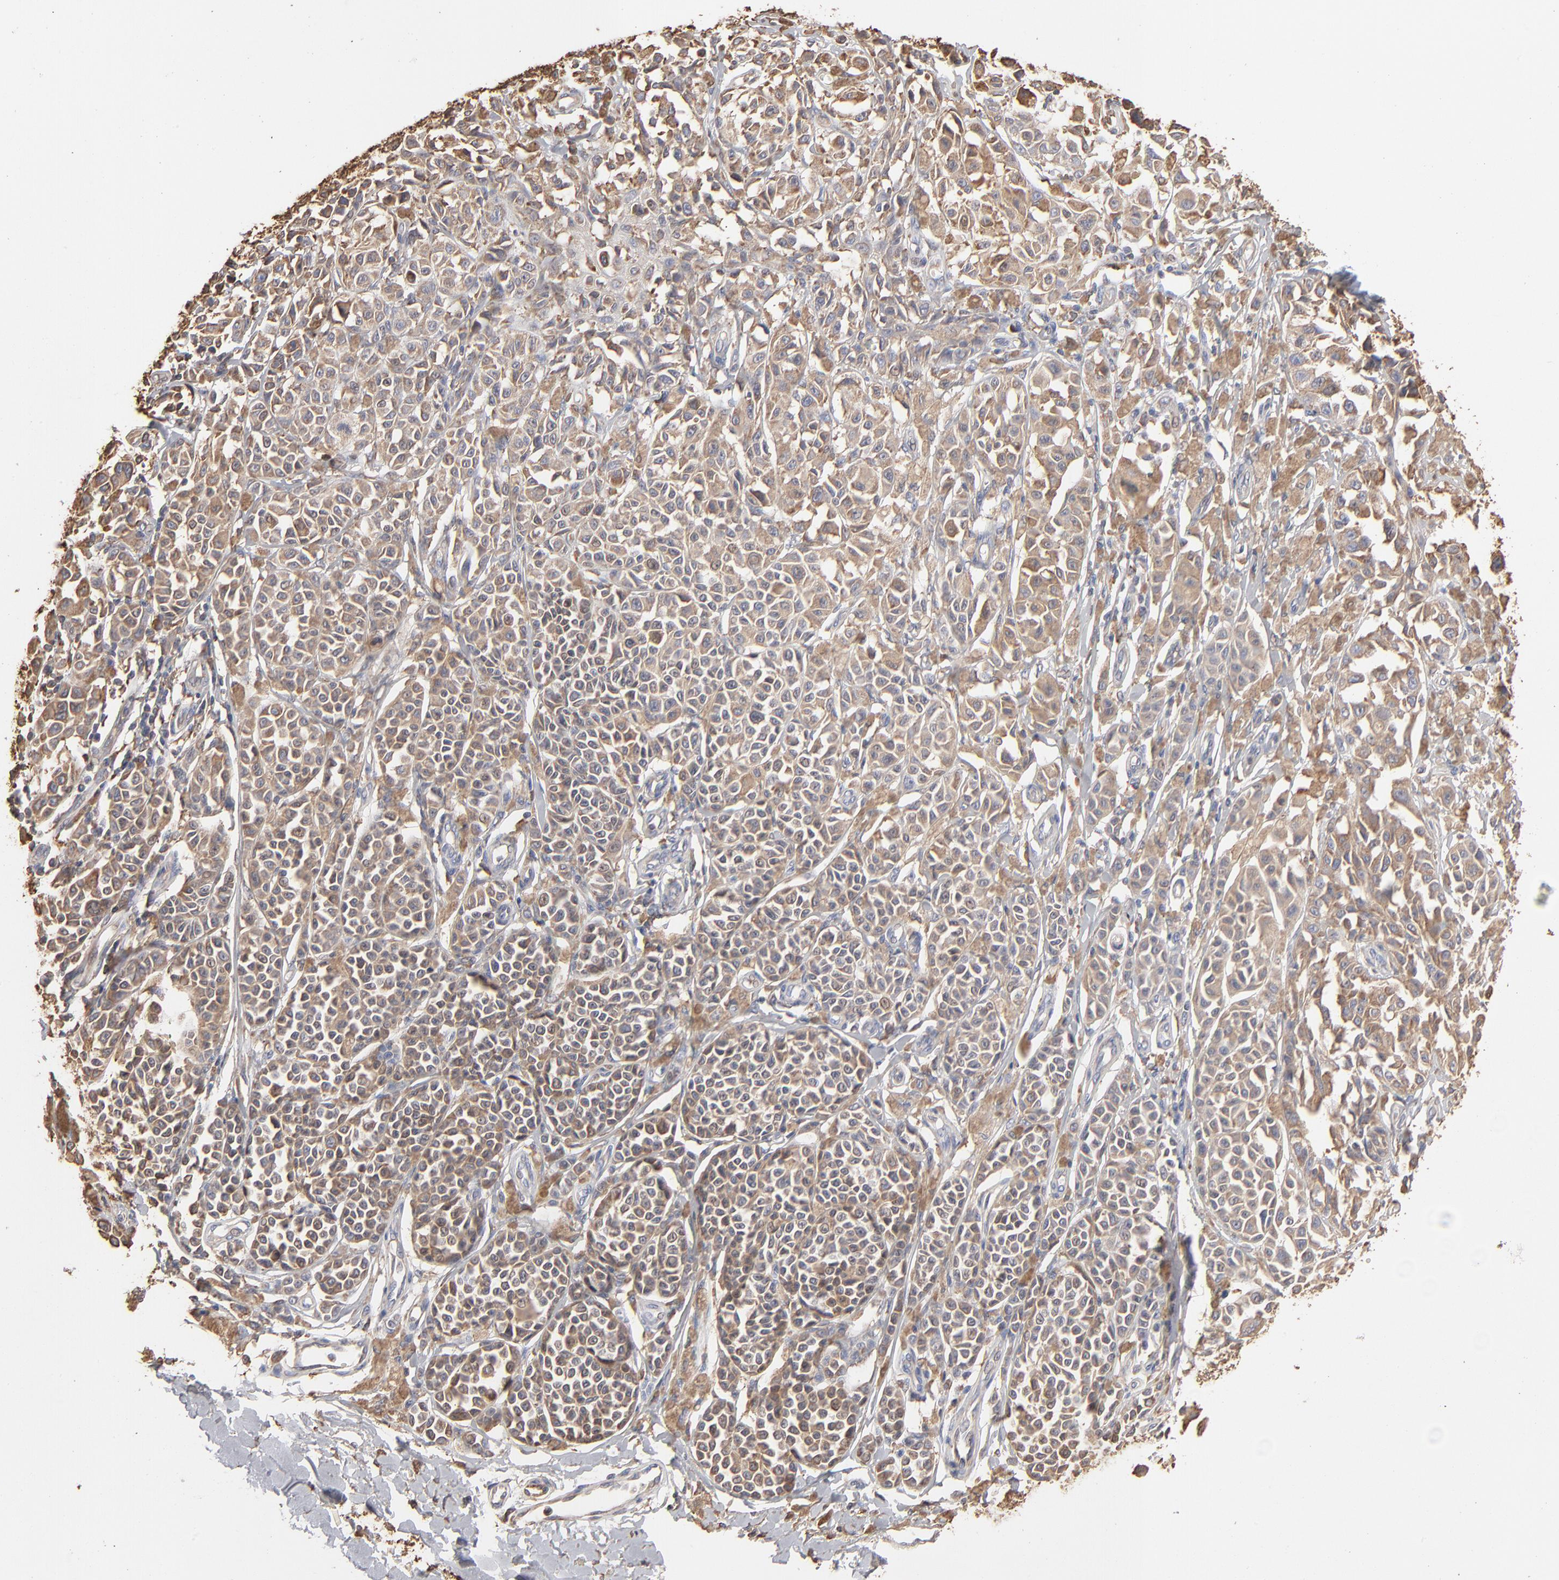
{"staining": {"intensity": "weak", "quantity": "25%-75%", "location": "cytoplasmic/membranous"}, "tissue": "melanoma", "cell_type": "Tumor cells", "image_type": "cancer", "snomed": [{"axis": "morphology", "description": "Malignant melanoma, NOS"}, {"axis": "topography", "description": "Skin"}], "caption": "Melanoma was stained to show a protein in brown. There is low levels of weak cytoplasmic/membranous expression in approximately 25%-75% of tumor cells. (DAB (3,3'-diaminobenzidine) = brown stain, brightfield microscopy at high magnification).", "gene": "PDIA3", "patient": {"sex": "female", "age": 38}}